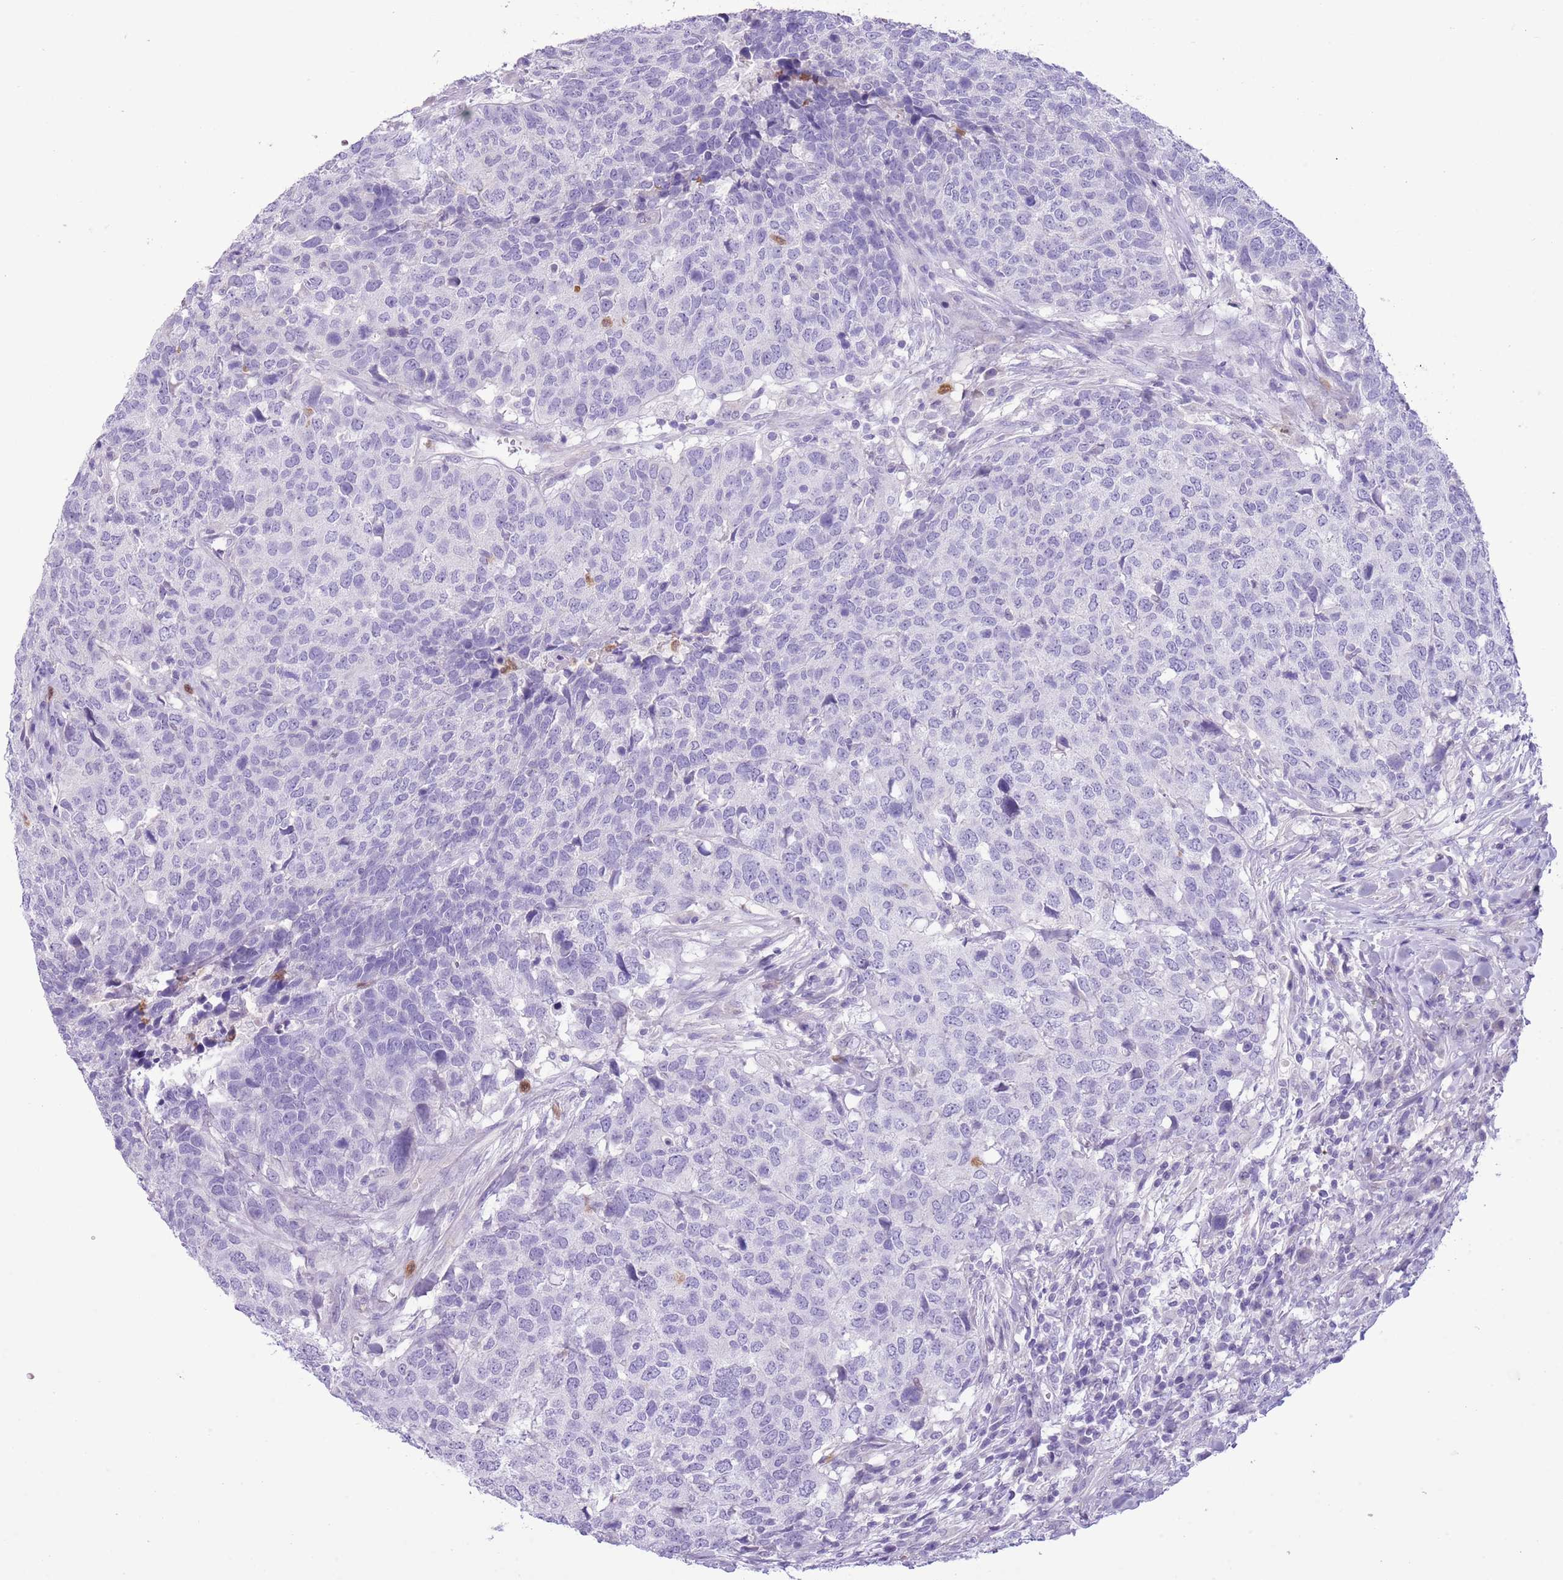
{"staining": {"intensity": "negative", "quantity": "none", "location": "none"}, "tissue": "head and neck cancer", "cell_type": "Tumor cells", "image_type": "cancer", "snomed": [{"axis": "morphology", "description": "Normal tissue, NOS"}, {"axis": "morphology", "description": "Squamous cell carcinoma, NOS"}, {"axis": "topography", "description": "Skeletal muscle"}, {"axis": "topography", "description": "Vascular tissue"}, {"axis": "topography", "description": "Peripheral nerve tissue"}, {"axis": "topography", "description": "Head-Neck"}], "caption": "DAB (3,3'-diaminobenzidine) immunohistochemical staining of human head and neck cancer (squamous cell carcinoma) displays no significant expression in tumor cells.", "gene": "OR6M1", "patient": {"sex": "male", "age": 66}}